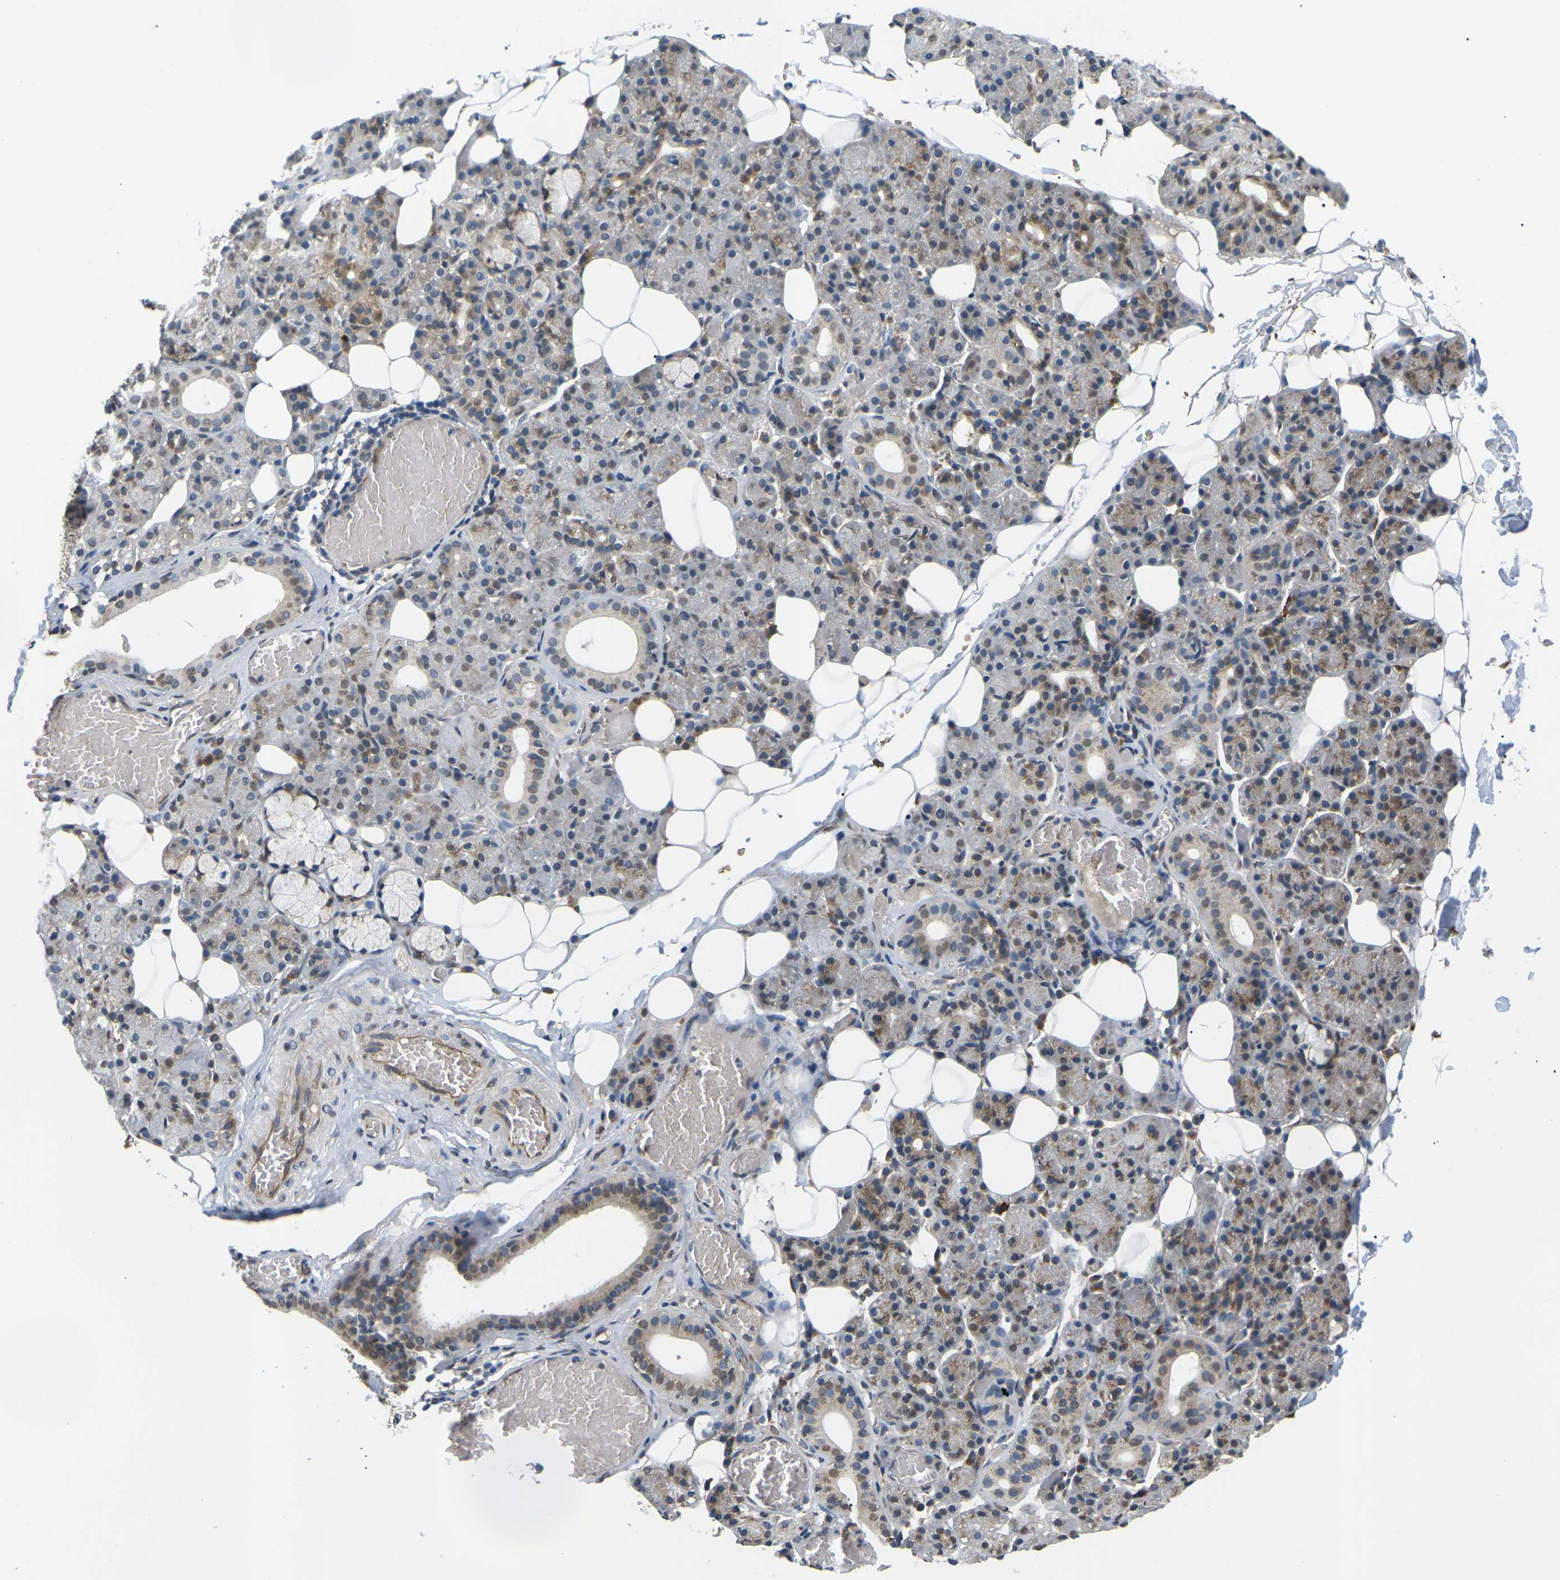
{"staining": {"intensity": "moderate", "quantity": "<25%", "location": "nuclear"}, "tissue": "salivary gland", "cell_type": "Glandular cells", "image_type": "normal", "snomed": [{"axis": "morphology", "description": "Normal tissue, NOS"}, {"axis": "topography", "description": "Salivary gland"}], "caption": "IHC micrograph of unremarkable salivary gland: salivary gland stained using IHC reveals low levels of moderate protein expression localized specifically in the nuclear of glandular cells, appearing as a nuclear brown color.", "gene": "ERBB4", "patient": {"sex": "male", "age": 63}}